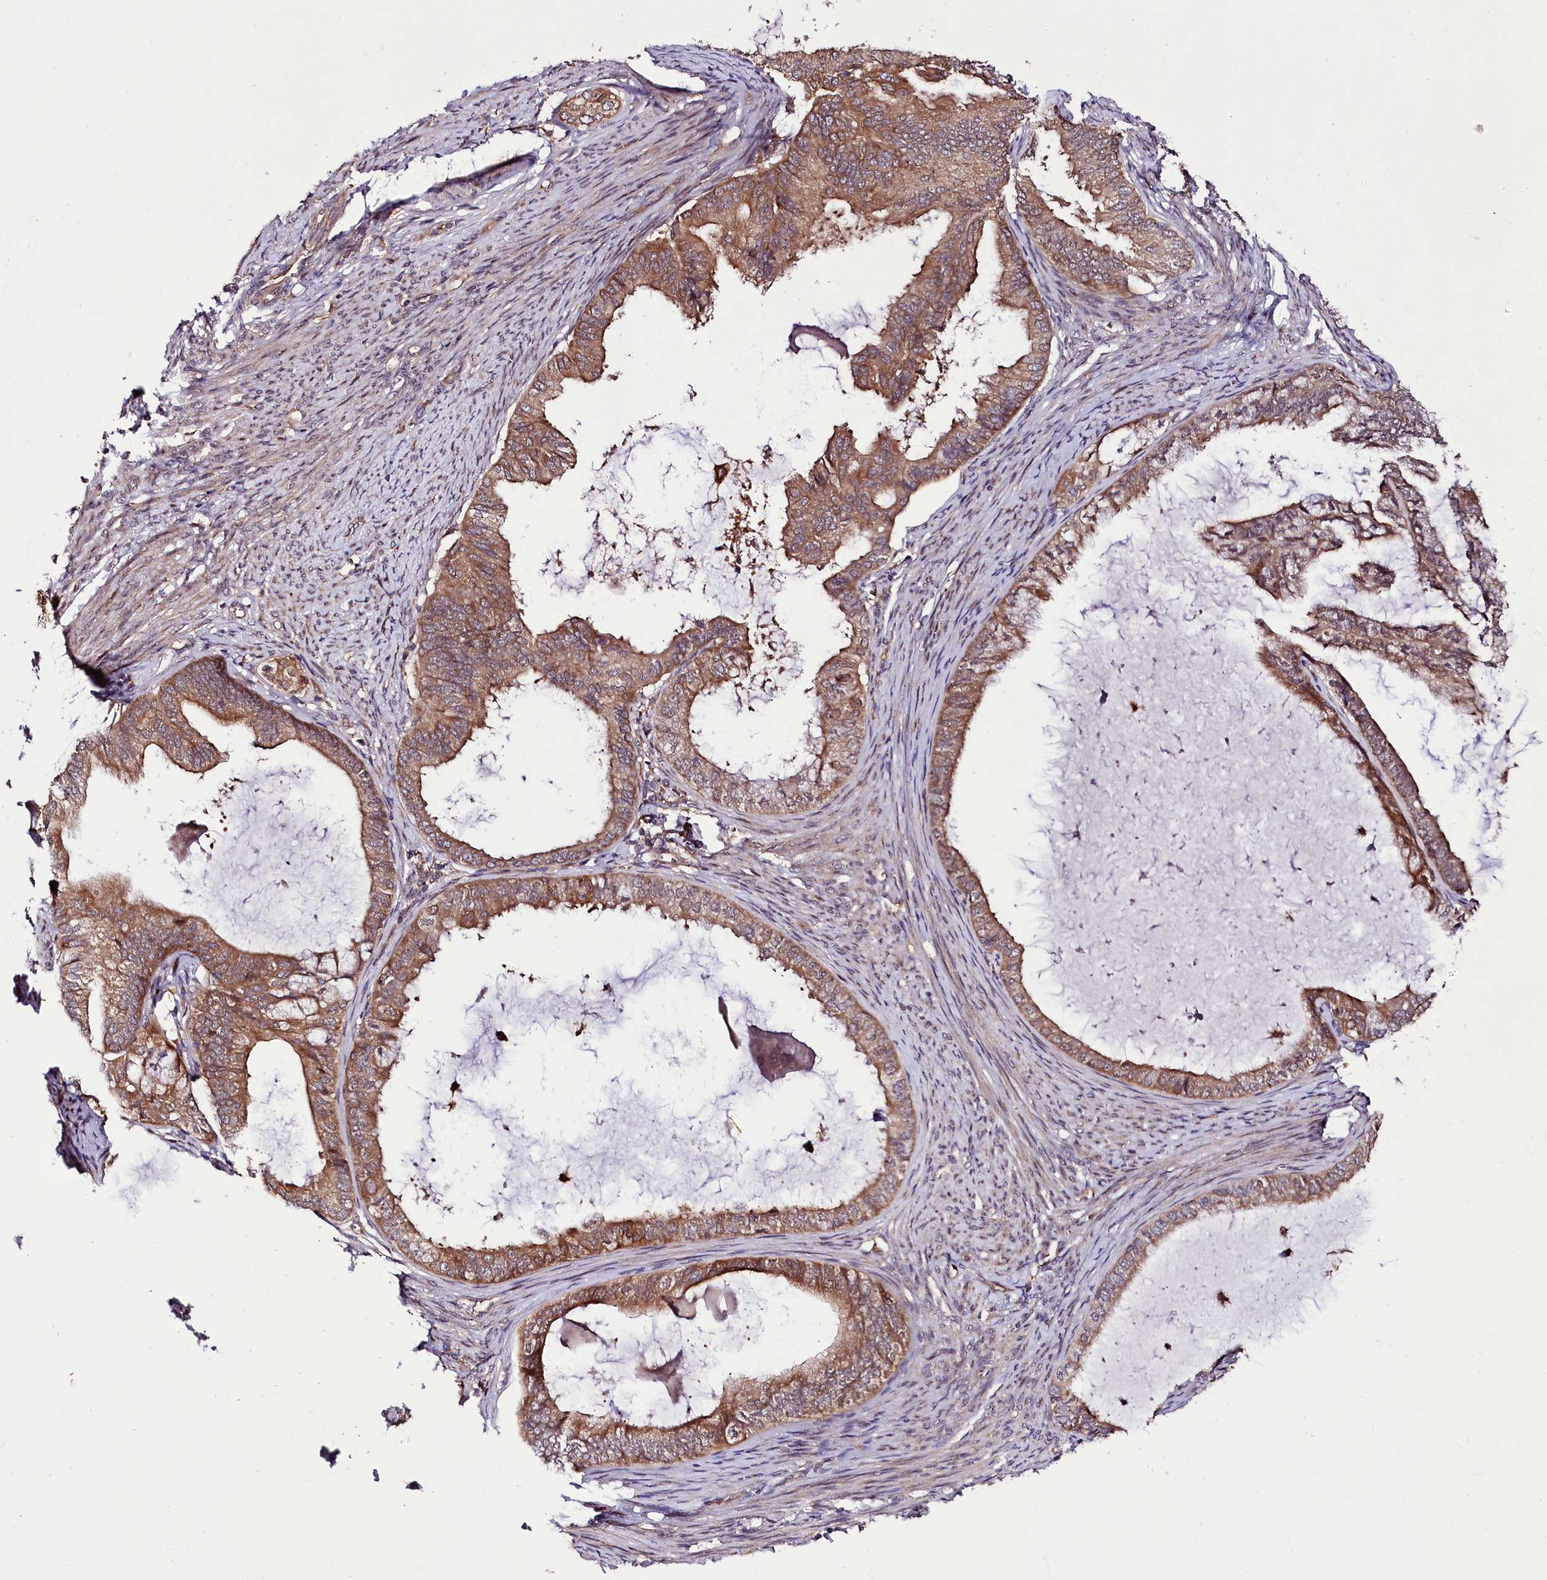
{"staining": {"intensity": "moderate", "quantity": ">75%", "location": "cytoplasmic/membranous"}, "tissue": "endometrial cancer", "cell_type": "Tumor cells", "image_type": "cancer", "snomed": [{"axis": "morphology", "description": "Adenocarcinoma, NOS"}, {"axis": "topography", "description": "Endometrium"}], "caption": "Protein staining by immunohistochemistry (IHC) demonstrates moderate cytoplasmic/membranous positivity in about >75% of tumor cells in endometrial cancer (adenocarcinoma).", "gene": "NAA25", "patient": {"sex": "female", "age": 86}}